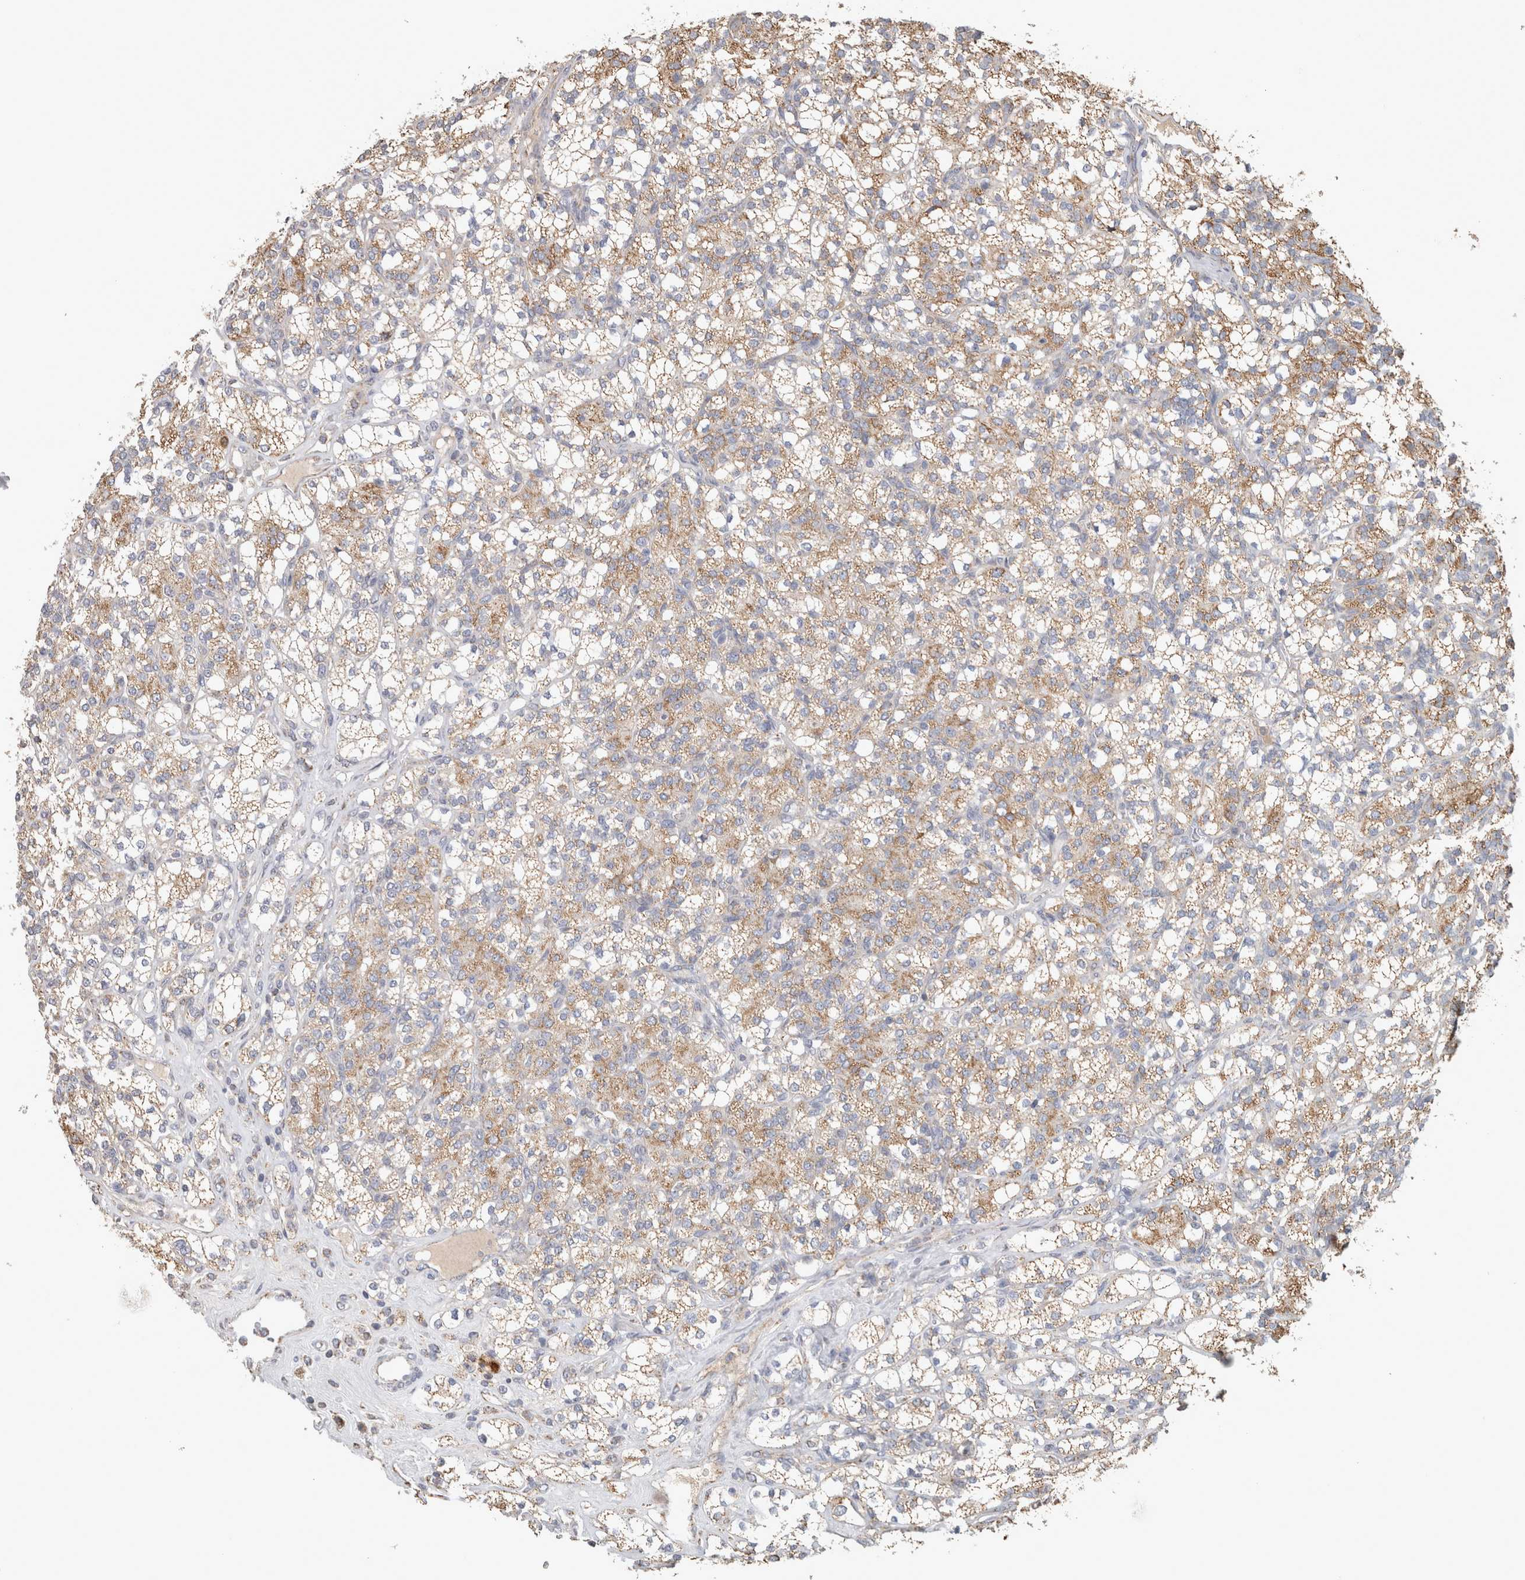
{"staining": {"intensity": "weak", "quantity": "25%-75%", "location": "cytoplasmic/membranous"}, "tissue": "renal cancer", "cell_type": "Tumor cells", "image_type": "cancer", "snomed": [{"axis": "morphology", "description": "Adenocarcinoma, NOS"}, {"axis": "topography", "description": "Kidney"}], "caption": "A micrograph showing weak cytoplasmic/membranous positivity in approximately 25%-75% of tumor cells in renal adenocarcinoma, as visualized by brown immunohistochemical staining.", "gene": "ST8SIA1", "patient": {"sex": "male", "age": 77}}